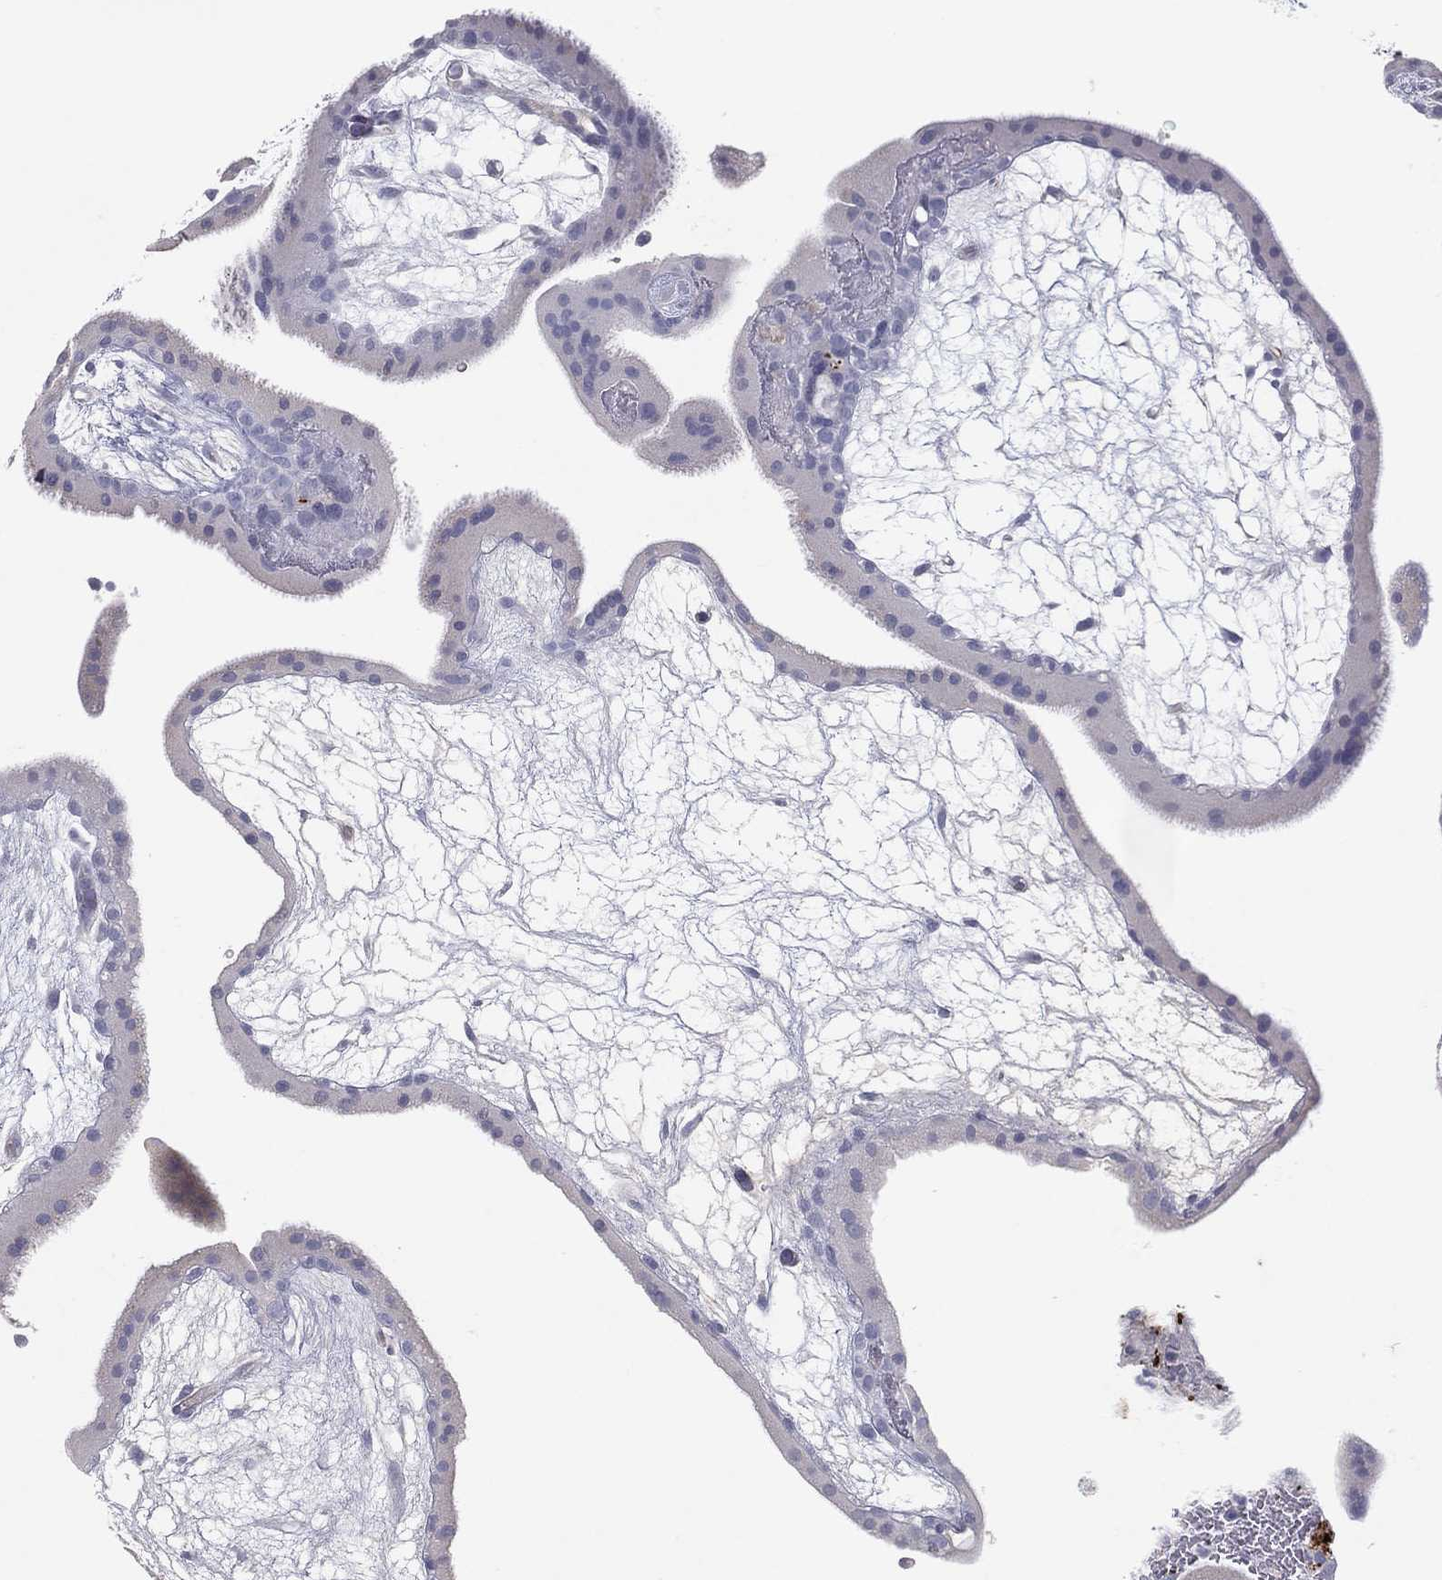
{"staining": {"intensity": "negative", "quantity": "none", "location": "none"}, "tissue": "placenta", "cell_type": "Decidual cells", "image_type": "normal", "snomed": [{"axis": "morphology", "description": "Normal tissue, NOS"}, {"axis": "topography", "description": "Placenta"}], "caption": "The immunohistochemistry (IHC) micrograph has no significant expression in decidual cells of placenta.", "gene": "CPT1B", "patient": {"sex": "female", "age": 19}}